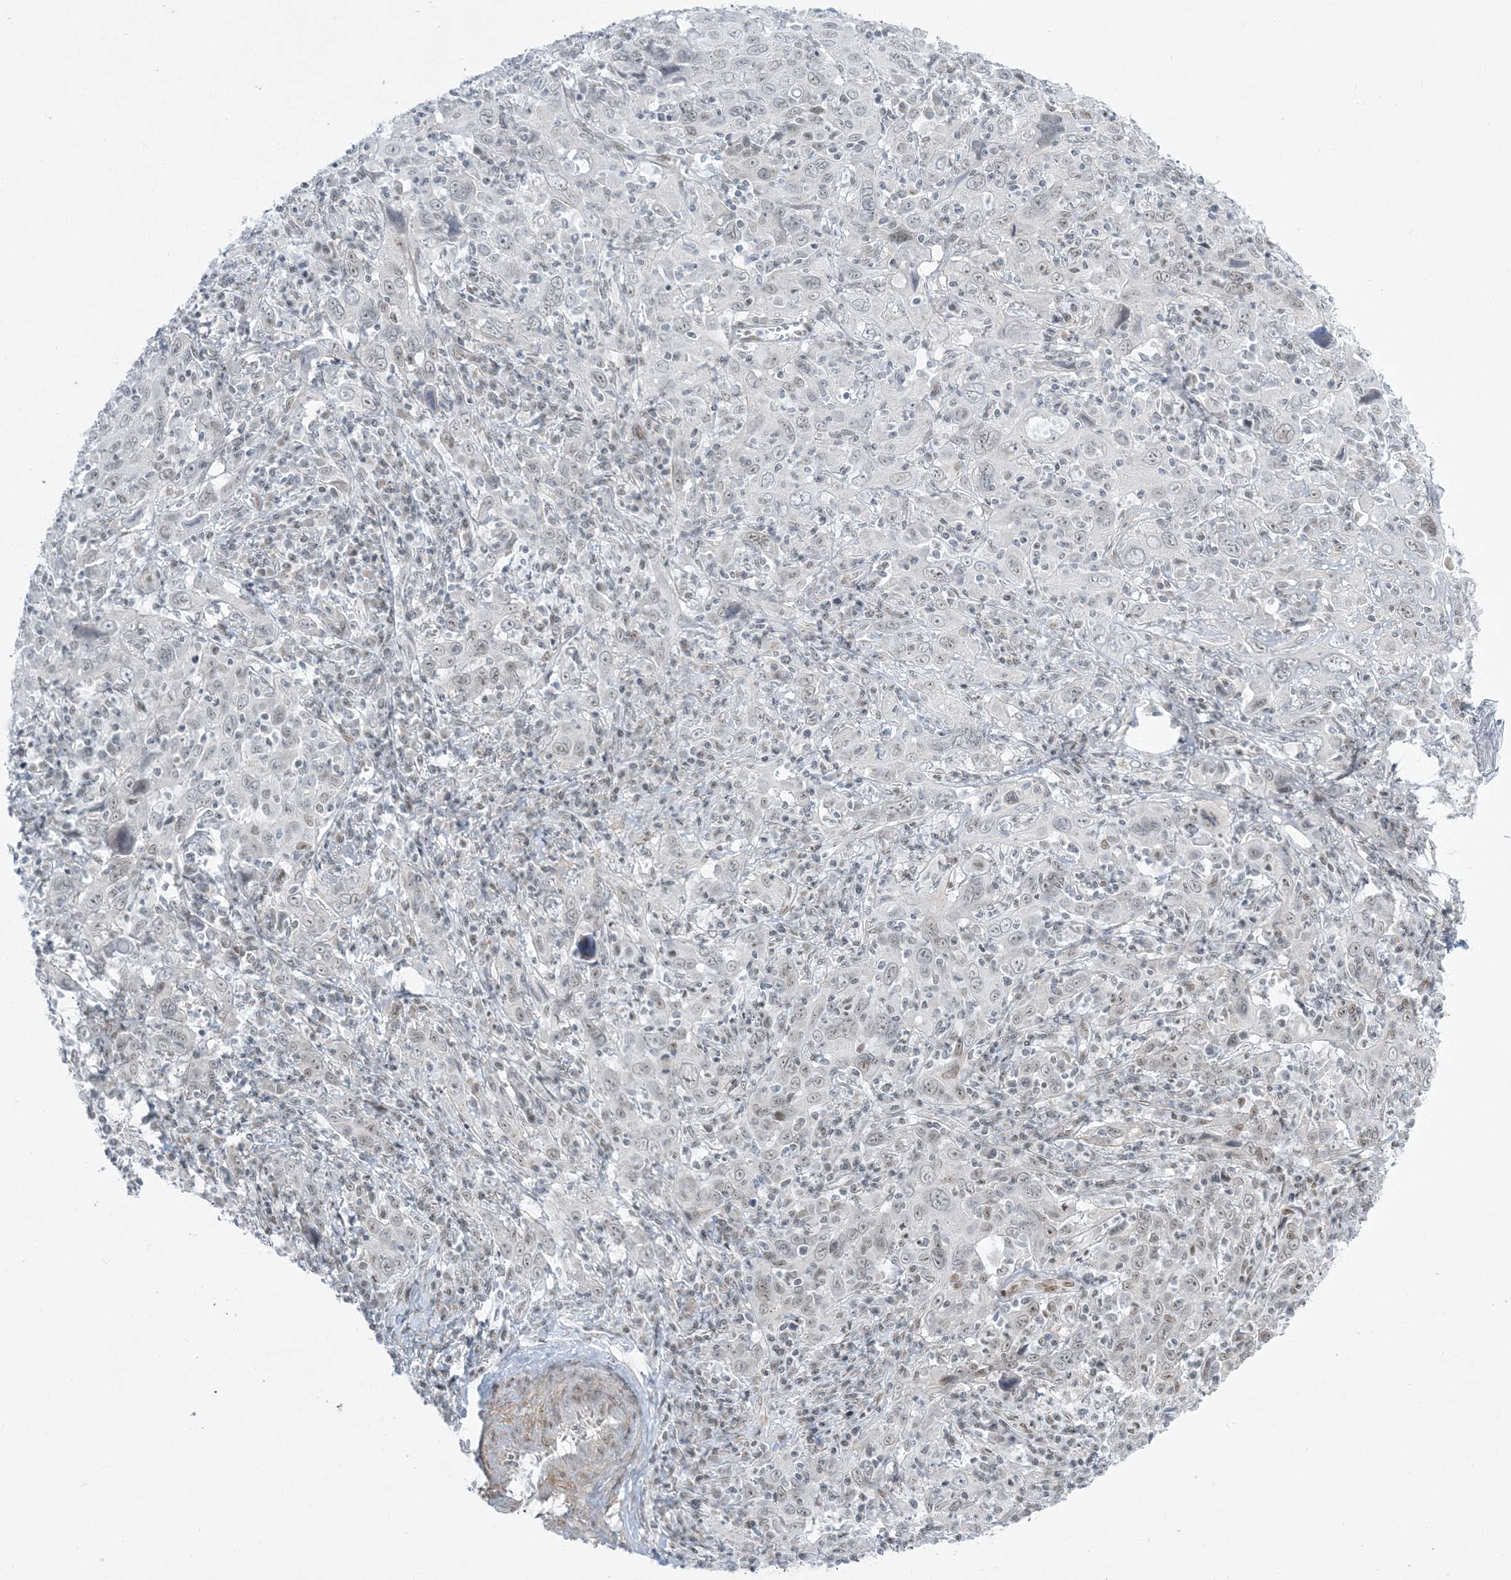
{"staining": {"intensity": "weak", "quantity": "<25%", "location": "nuclear"}, "tissue": "cervical cancer", "cell_type": "Tumor cells", "image_type": "cancer", "snomed": [{"axis": "morphology", "description": "Squamous cell carcinoma, NOS"}, {"axis": "topography", "description": "Cervix"}], "caption": "Immunohistochemistry image of neoplastic tissue: human cervical cancer stained with DAB (3,3'-diaminobenzidine) exhibits no significant protein expression in tumor cells. (DAB immunohistochemistry with hematoxylin counter stain).", "gene": "ZNF787", "patient": {"sex": "female", "age": 46}}